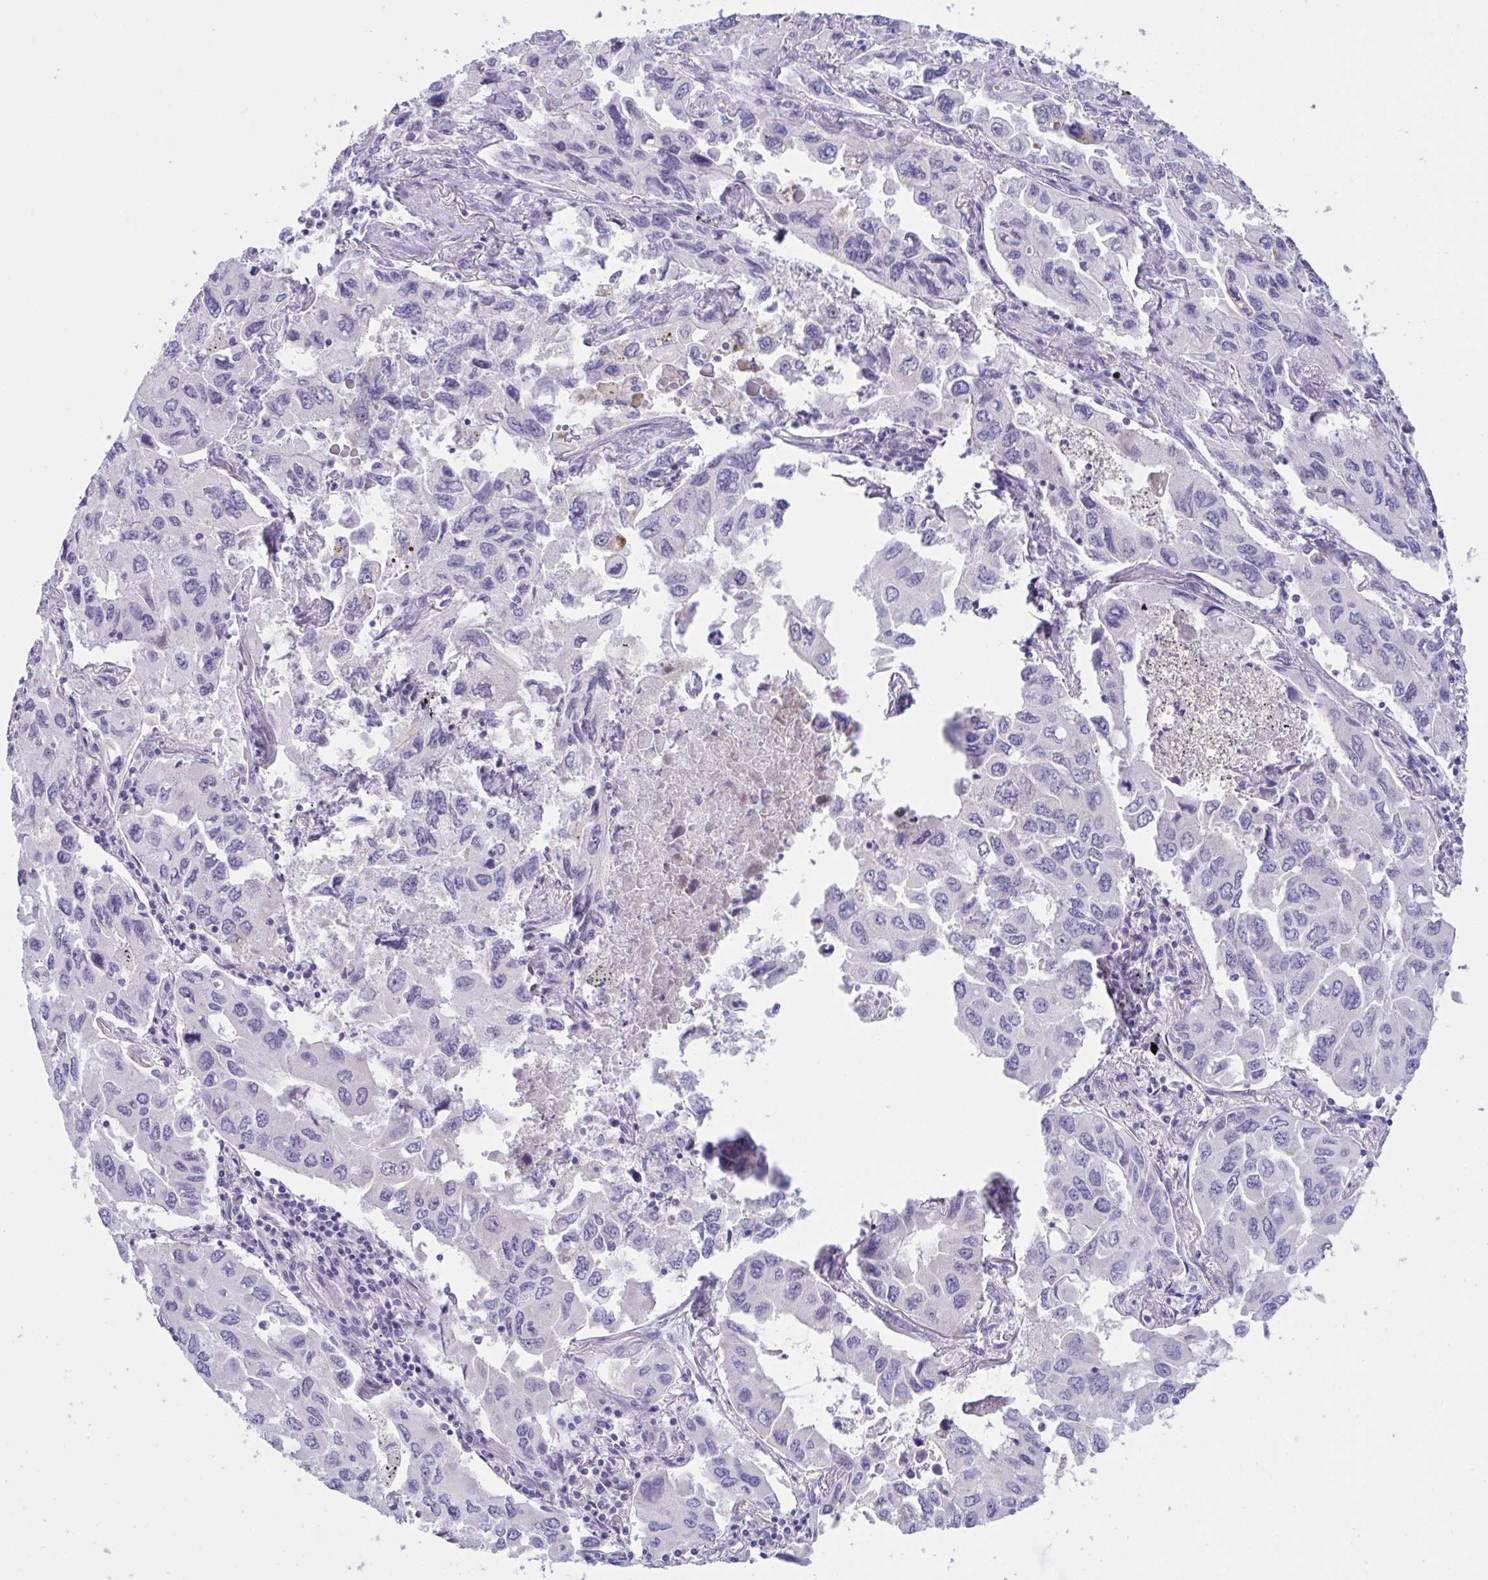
{"staining": {"intensity": "negative", "quantity": "none", "location": "none"}, "tissue": "lung cancer", "cell_type": "Tumor cells", "image_type": "cancer", "snomed": [{"axis": "morphology", "description": "Adenocarcinoma, NOS"}, {"axis": "topography", "description": "Lung"}], "caption": "There is no significant positivity in tumor cells of adenocarcinoma (lung).", "gene": "DOCK11", "patient": {"sex": "male", "age": 64}}